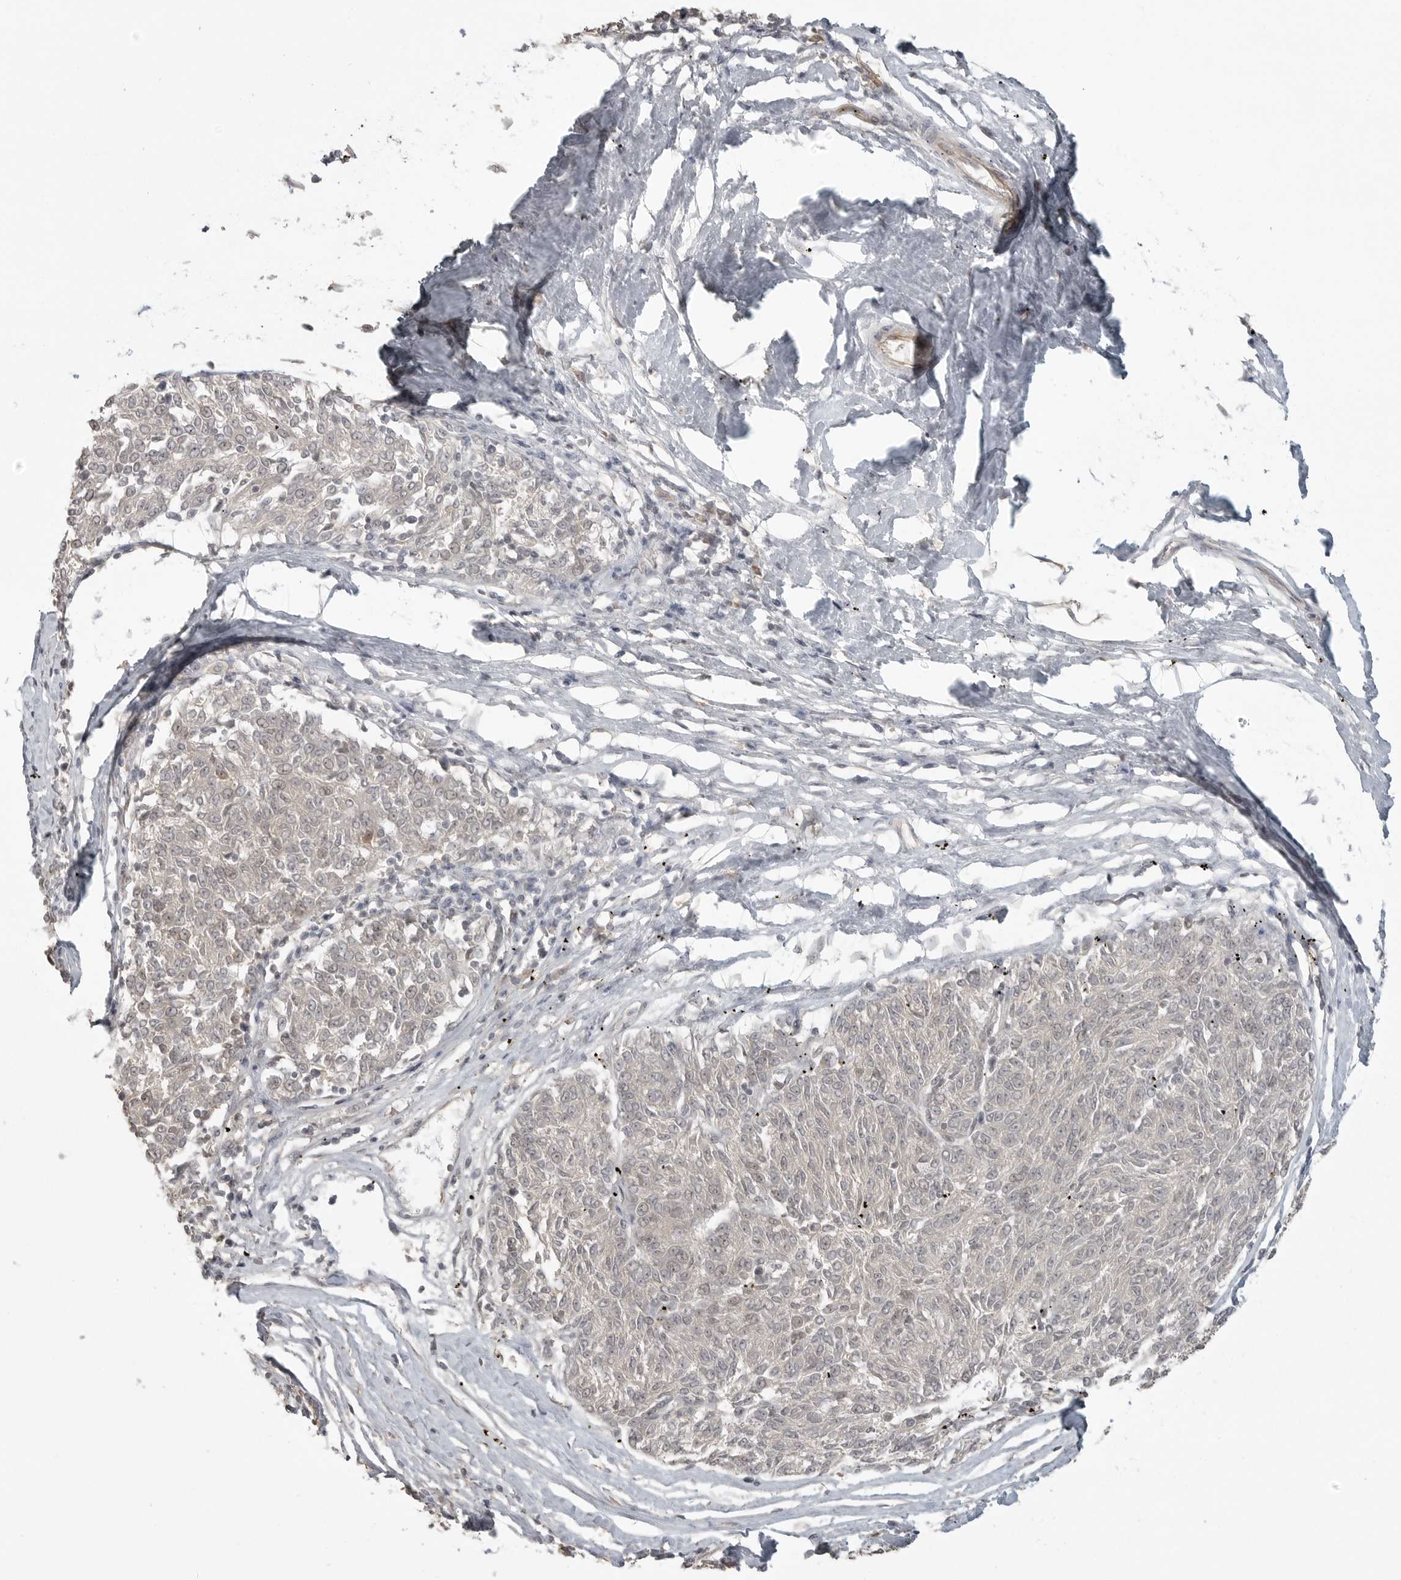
{"staining": {"intensity": "negative", "quantity": "none", "location": "none"}, "tissue": "melanoma", "cell_type": "Tumor cells", "image_type": "cancer", "snomed": [{"axis": "morphology", "description": "Malignant melanoma, NOS"}, {"axis": "topography", "description": "Skin"}], "caption": "Immunohistochemistry image of melanoma stained for a protein (brown), which exhibits no expression in tumor cells.", "gene": "SMG8", "patient": {"sex": "female", "age": 72}}